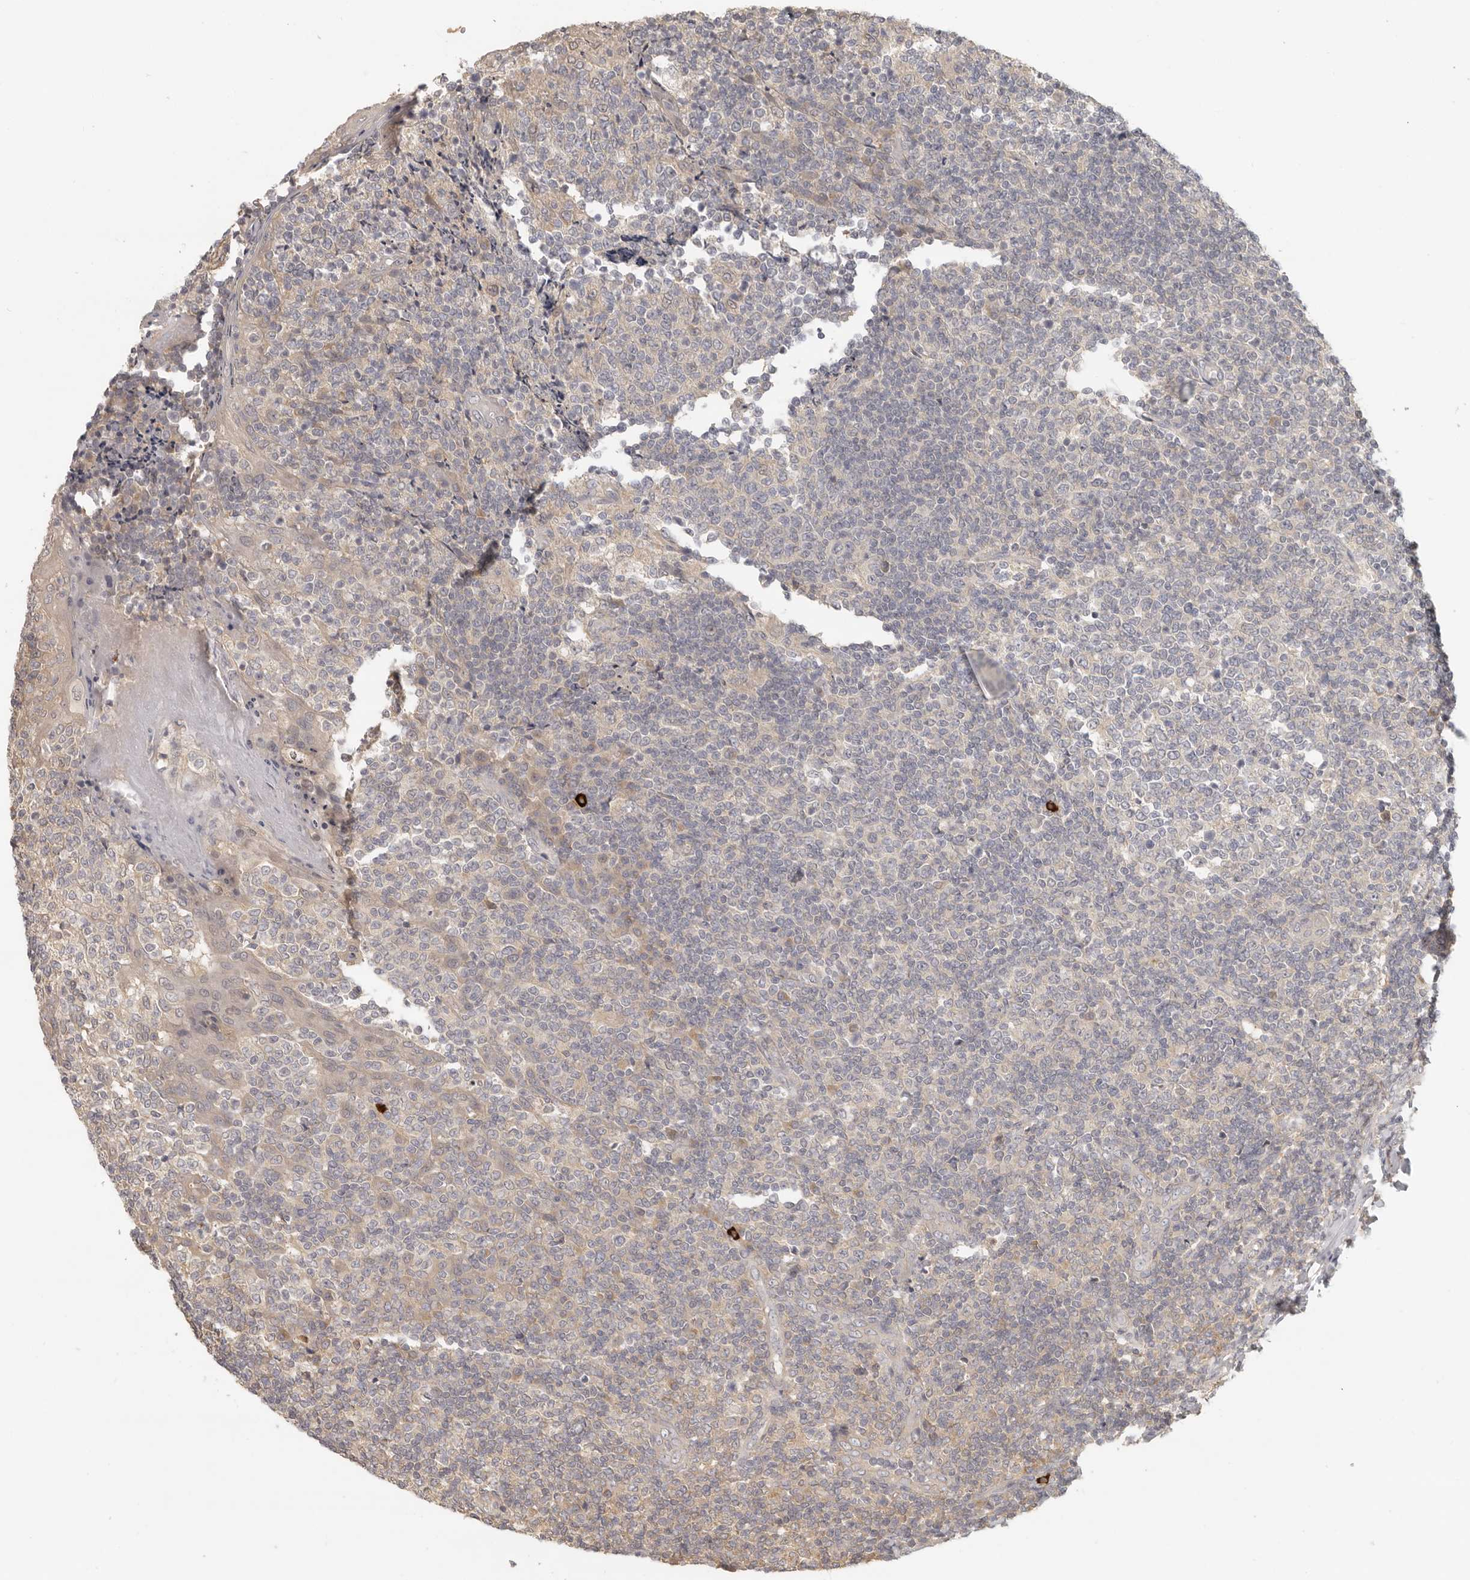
{"staining": {"intensity": "moderate", "quantity": "<25%", "location": "cytoplasmic/membranous"}, "tissue": "tonsil", "cell_type": "Germinal center cells", "image_type": "normal", "snomed": [{"axis": "morphology", "description": "Normal tissue, NOS"}, {"axis": "topography", "description": "Tonsil"}], "caption": "High-magnification brightfield microscopy of benign tonsil stained with DAB (3,3'-diaminobenzidine) (brown) and counterstained with hematoxylin (blue). germinal center cells exhibit moderate cytoplasmic/membranous positivity is seen in about<25% of cells. (IHC, brightfield microscopy, high magnification).", "gene": "AHDC1", "patient": {"sex": "female", "age": 19}}